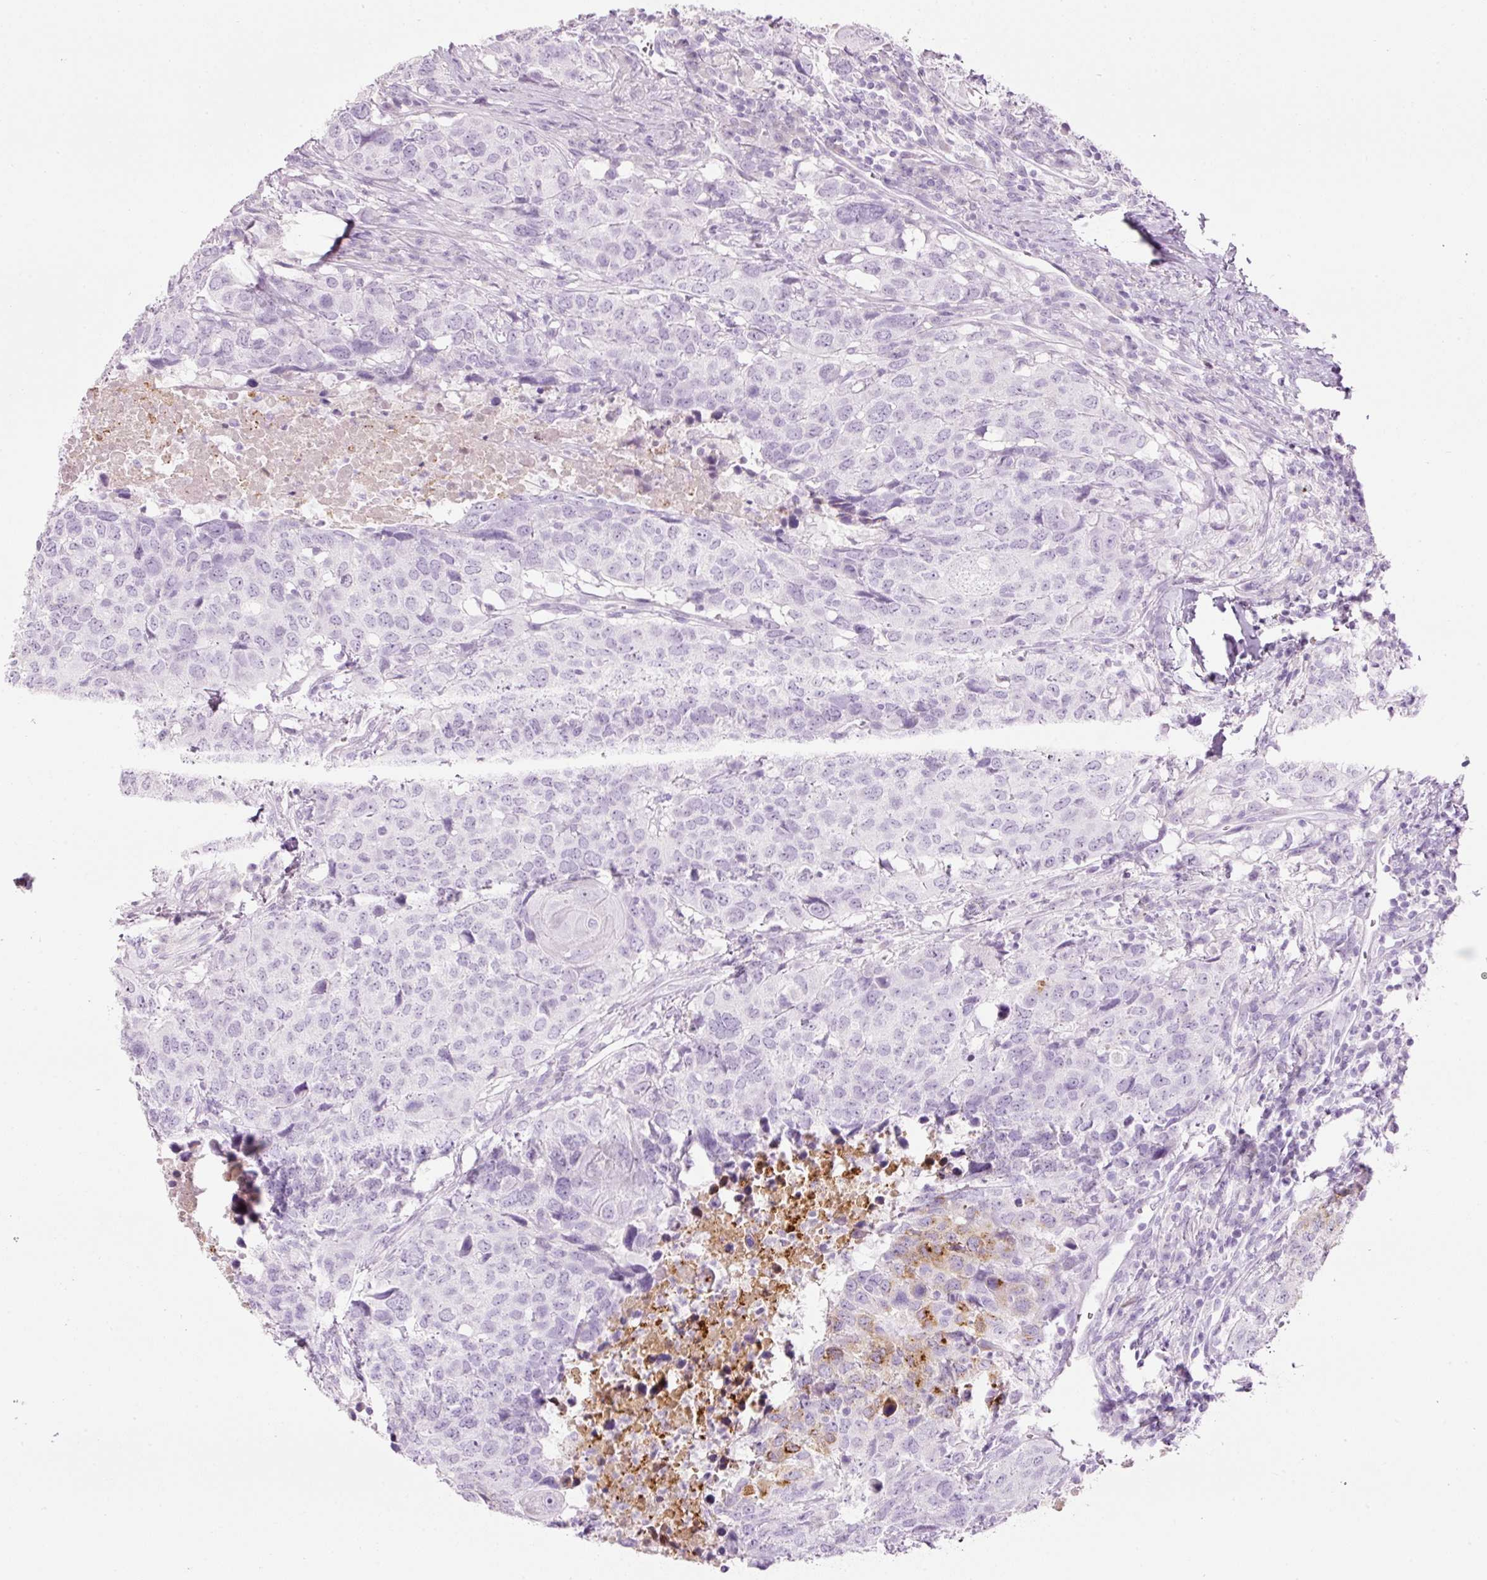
{"staining": {"intensity": "negative", "quantity": "none", "location": "none"}, "tissue": "head and neck cancer", "cell_type": "Tumor cells", "image_type": "cancer", "snomed": [{"axis": "morphology", "description": "Normal tissue, NOS"}, {"axis": "morphology", "description": "Squamous cell carcinoma, NOS"}, {"axis": "topography", "description": "Skeletal muscle"}, {"axis": "topography", "description": "Vascular tissue"}, {"axis": "topography", "description": "Peripheral nerve tissue"}, {"axis": "topography", "description": "Head-Neck"}], "caption": "IHC of human head and neck cancer (squamous cell carcinoma) demonstrates no expression in tumor cells. (Stains: DAB IHC with hematoxylin counter stain, Microscopy: brightfield microscopy at high magnification).", "gene": "MFAP4", "patient": {"sex": "male", "age": 66}}